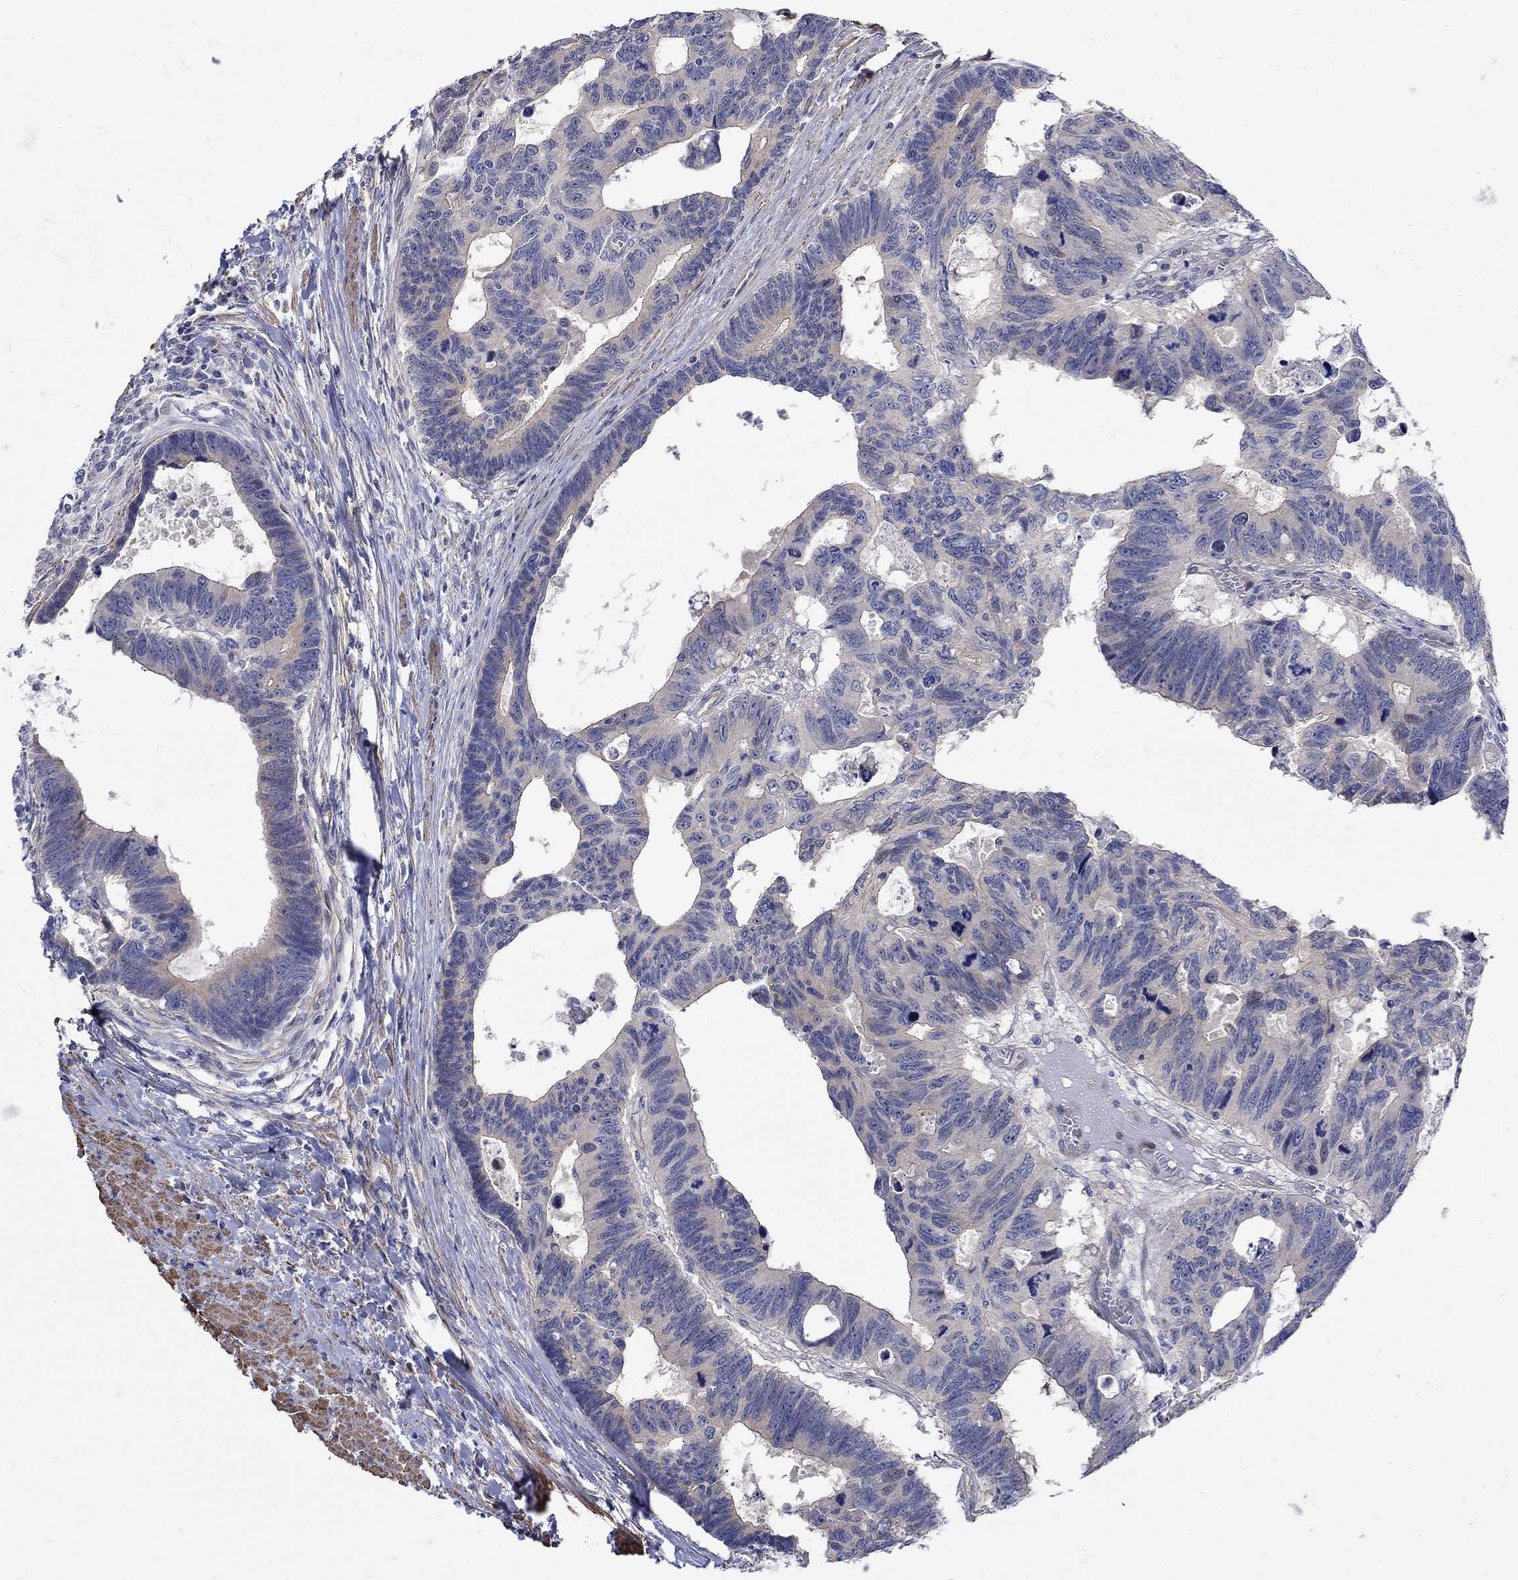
{"staining": {"intensity": "weak", "quantity": "<25%", "location": "cytoplasmic/membranous"}, "tissue": "colorectal cancer", "cell_type": "Tumor cells", "image_type": "cancer", "snomed": [{"axis": "morphology", "description": "Adenocarcinoma, NOS"}, {"axis": "topography", "description": "Colon"}], "caption": "Immunohistochemical staining of human colorectal cancer shows no significant expression in tumor cells.", "gene": "SCN7A", "patient": {"sex": "female", "age": 77}}